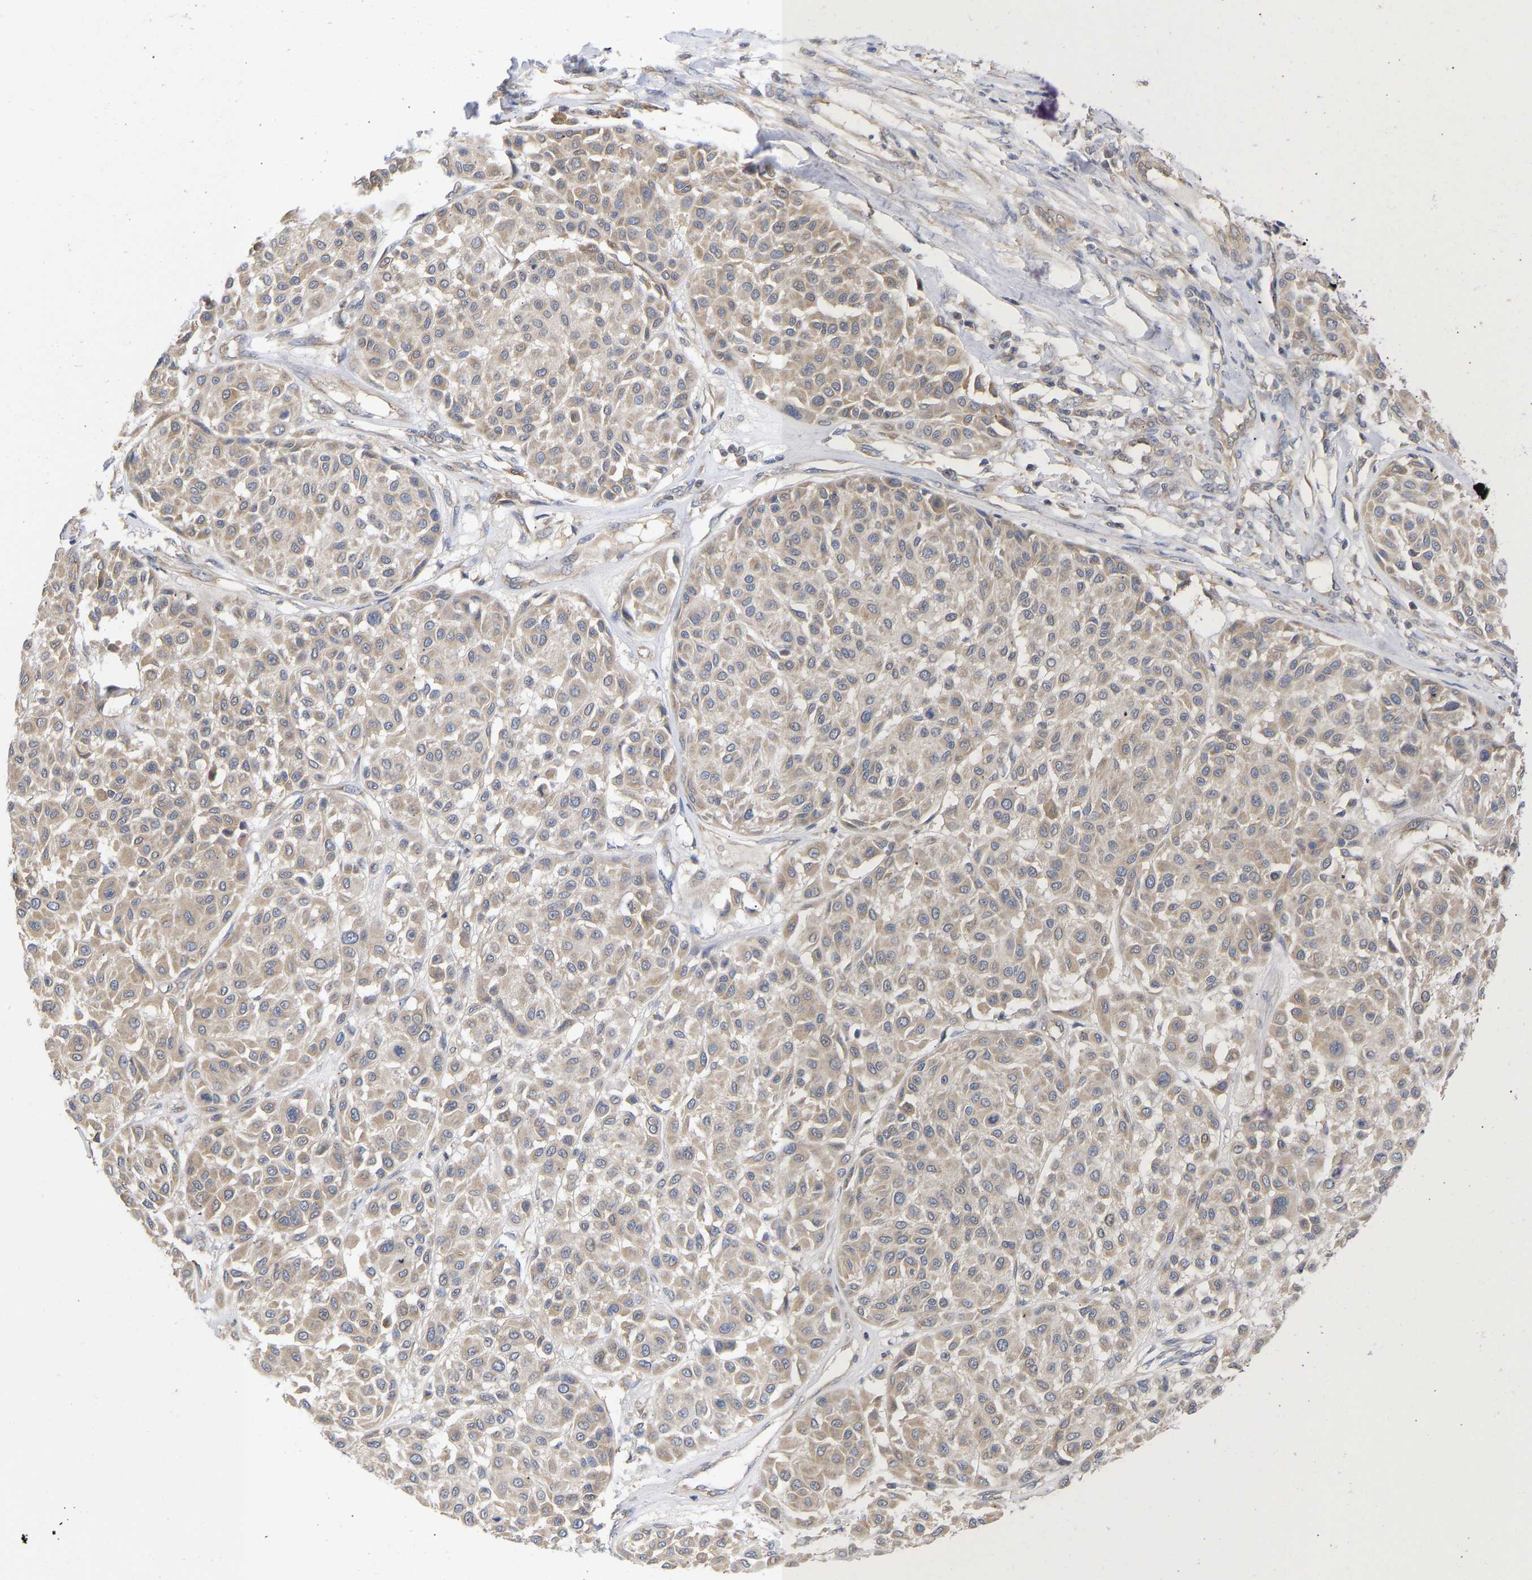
{"staining": {"intensity": "weak", "quantity": ">75%", "location": "cytoplasmic/membranous"}, "tissue": "melanoma", "cell_type": "Tumor cells", "image_type": "cancer", "snomed": [{"axis": "morphology", "description": "Malignant melanoma, Metastatic site"}, {"axis": "topography", "description": "Soft tissue"}], "caption": "Melanoma stained with IHC reveals weak cytoplasmic/membranous expression in approximately >75% of tumor cells.", "gene": "MAP2K3", "patient": {"sex": "male", "age": 41}}